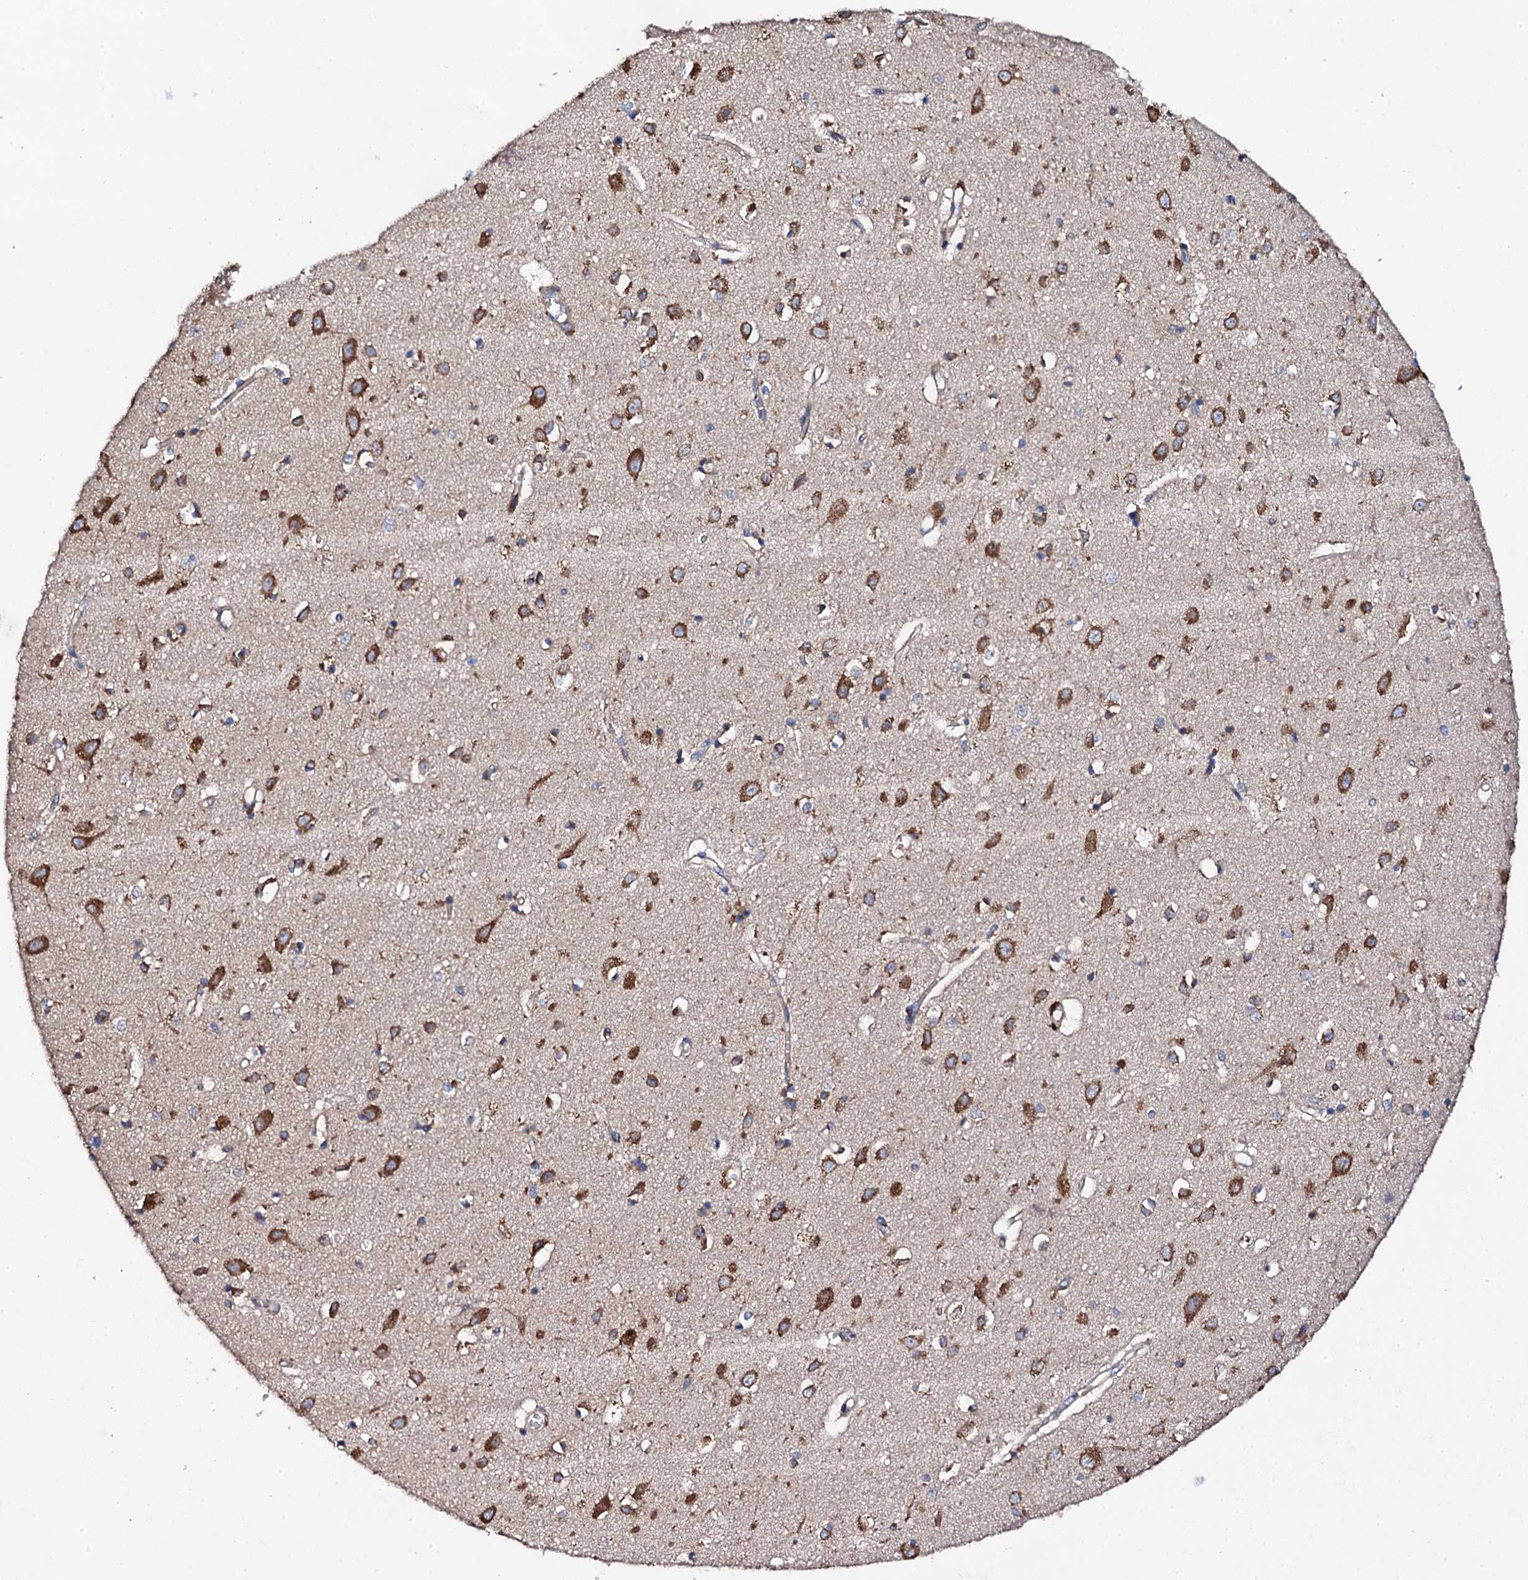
{"staining": {"intensity": "moderate", "quantity": ">75%", "location": "cytoplasmic/membranous"}, "tissue": "cerebral cortex", "cell_type": "Endothelial cells", "image_type": "normal", "snomed": [{"axis": "morphology", "description": "Normal tissue, NOS"}, {"axis": "topography", "description": "Cerebral cortex"}], "caption": "Endothelial cells demonstrate moderate cytoplasmic/membranous staining in approximately >75% of cells in benign cerebral cortex.", "gene": "LIPT2", "patient": {"sex": "female", "age": 64}}